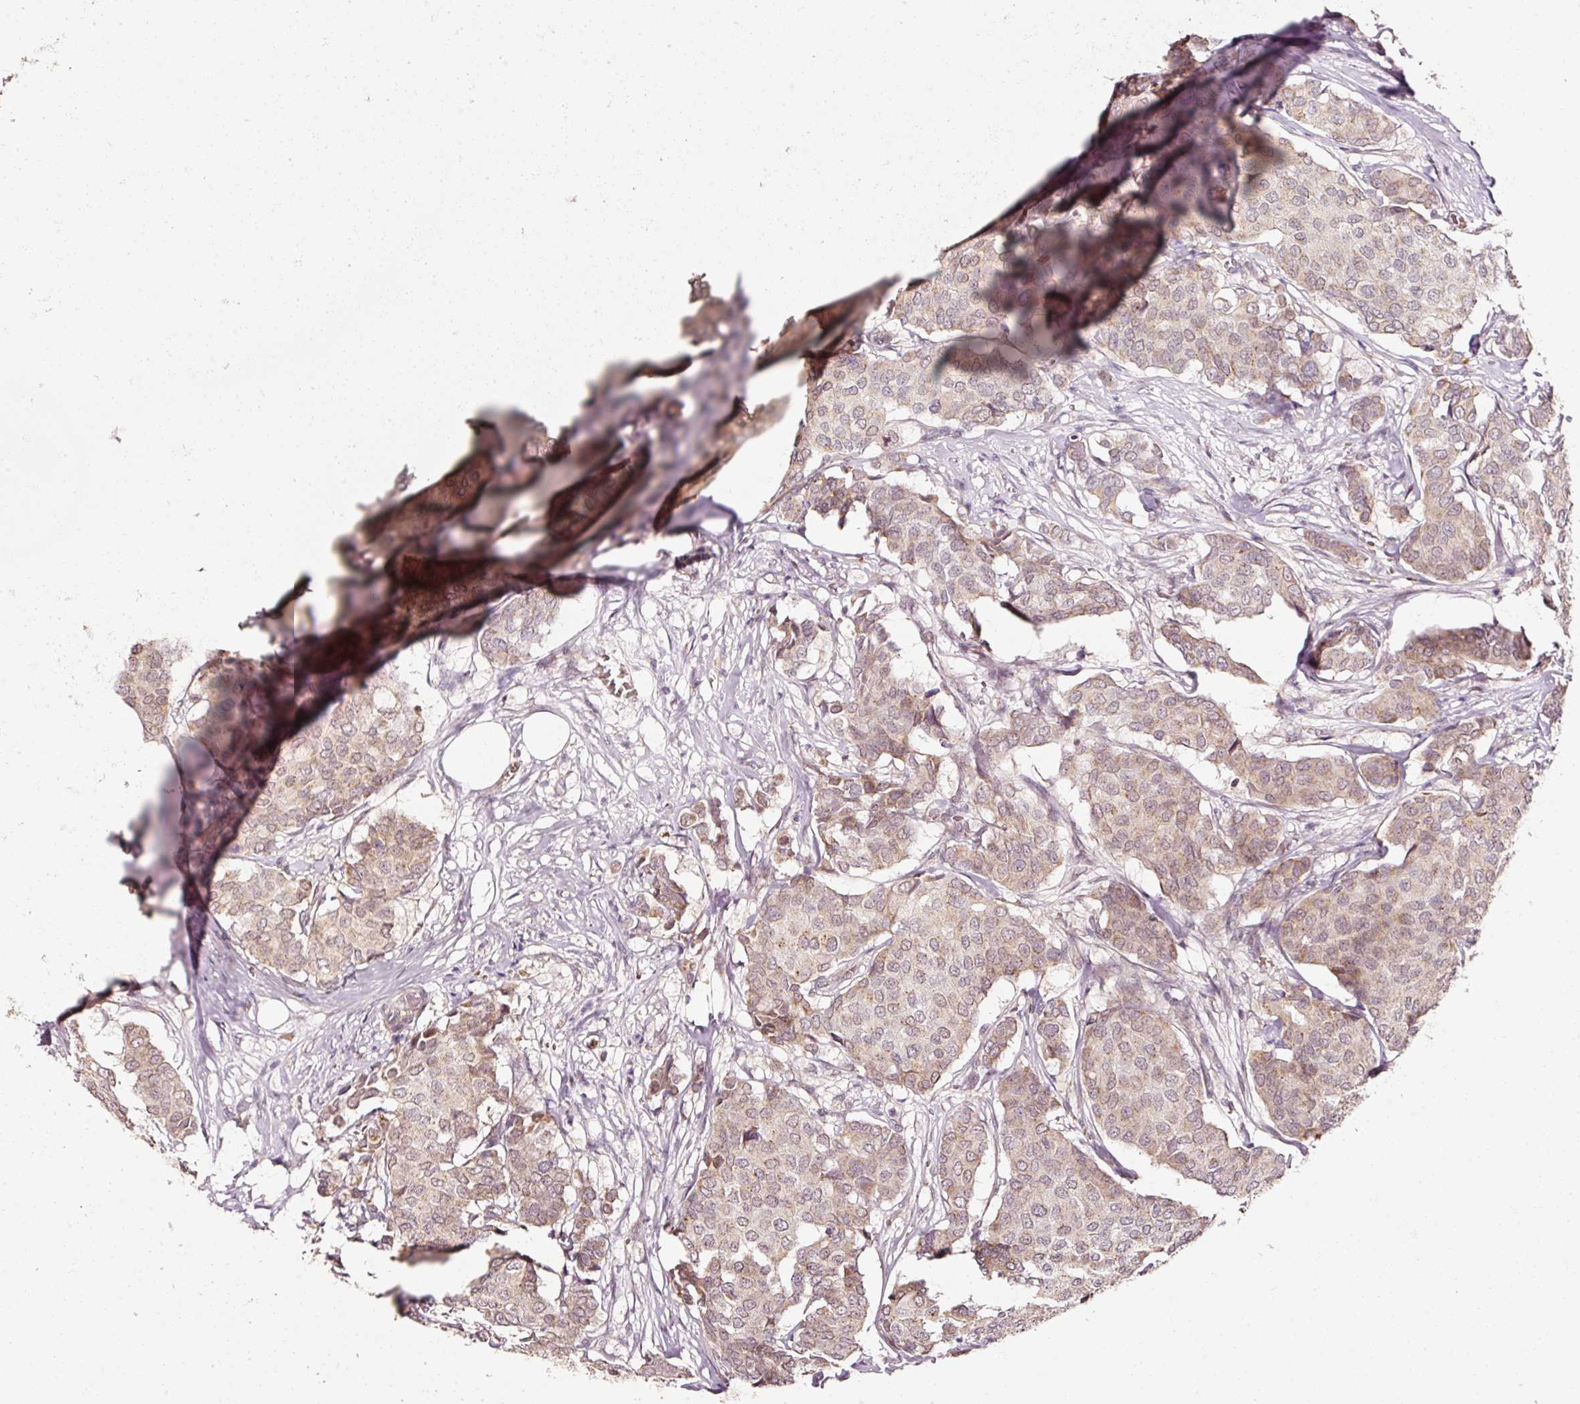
{"staining": {"intensity": "weak", "quantity": ">75%", "location": "cytoplasmic/membranous,nuclear"}, "tissue": "breast cancer", "cell_type": "Tumor cells", "image_type": "cancer", "snomed": [{"axis": "morphology", "description": "Duct carcinoma"}, {"axis": "topography", "description": "Breast"}], "caption": "The image reveals a brown stain indicating the presence of a protein in the cytoplasmic/membranous and nuclear of tumor cells in breast cancer (infiltrating ductal carcinoma). Ihc stains the protein of interest in brown and the nuclei are stained blue.", "gene": "ZNF460", "patient": {"sex": "female", "age": 75}}